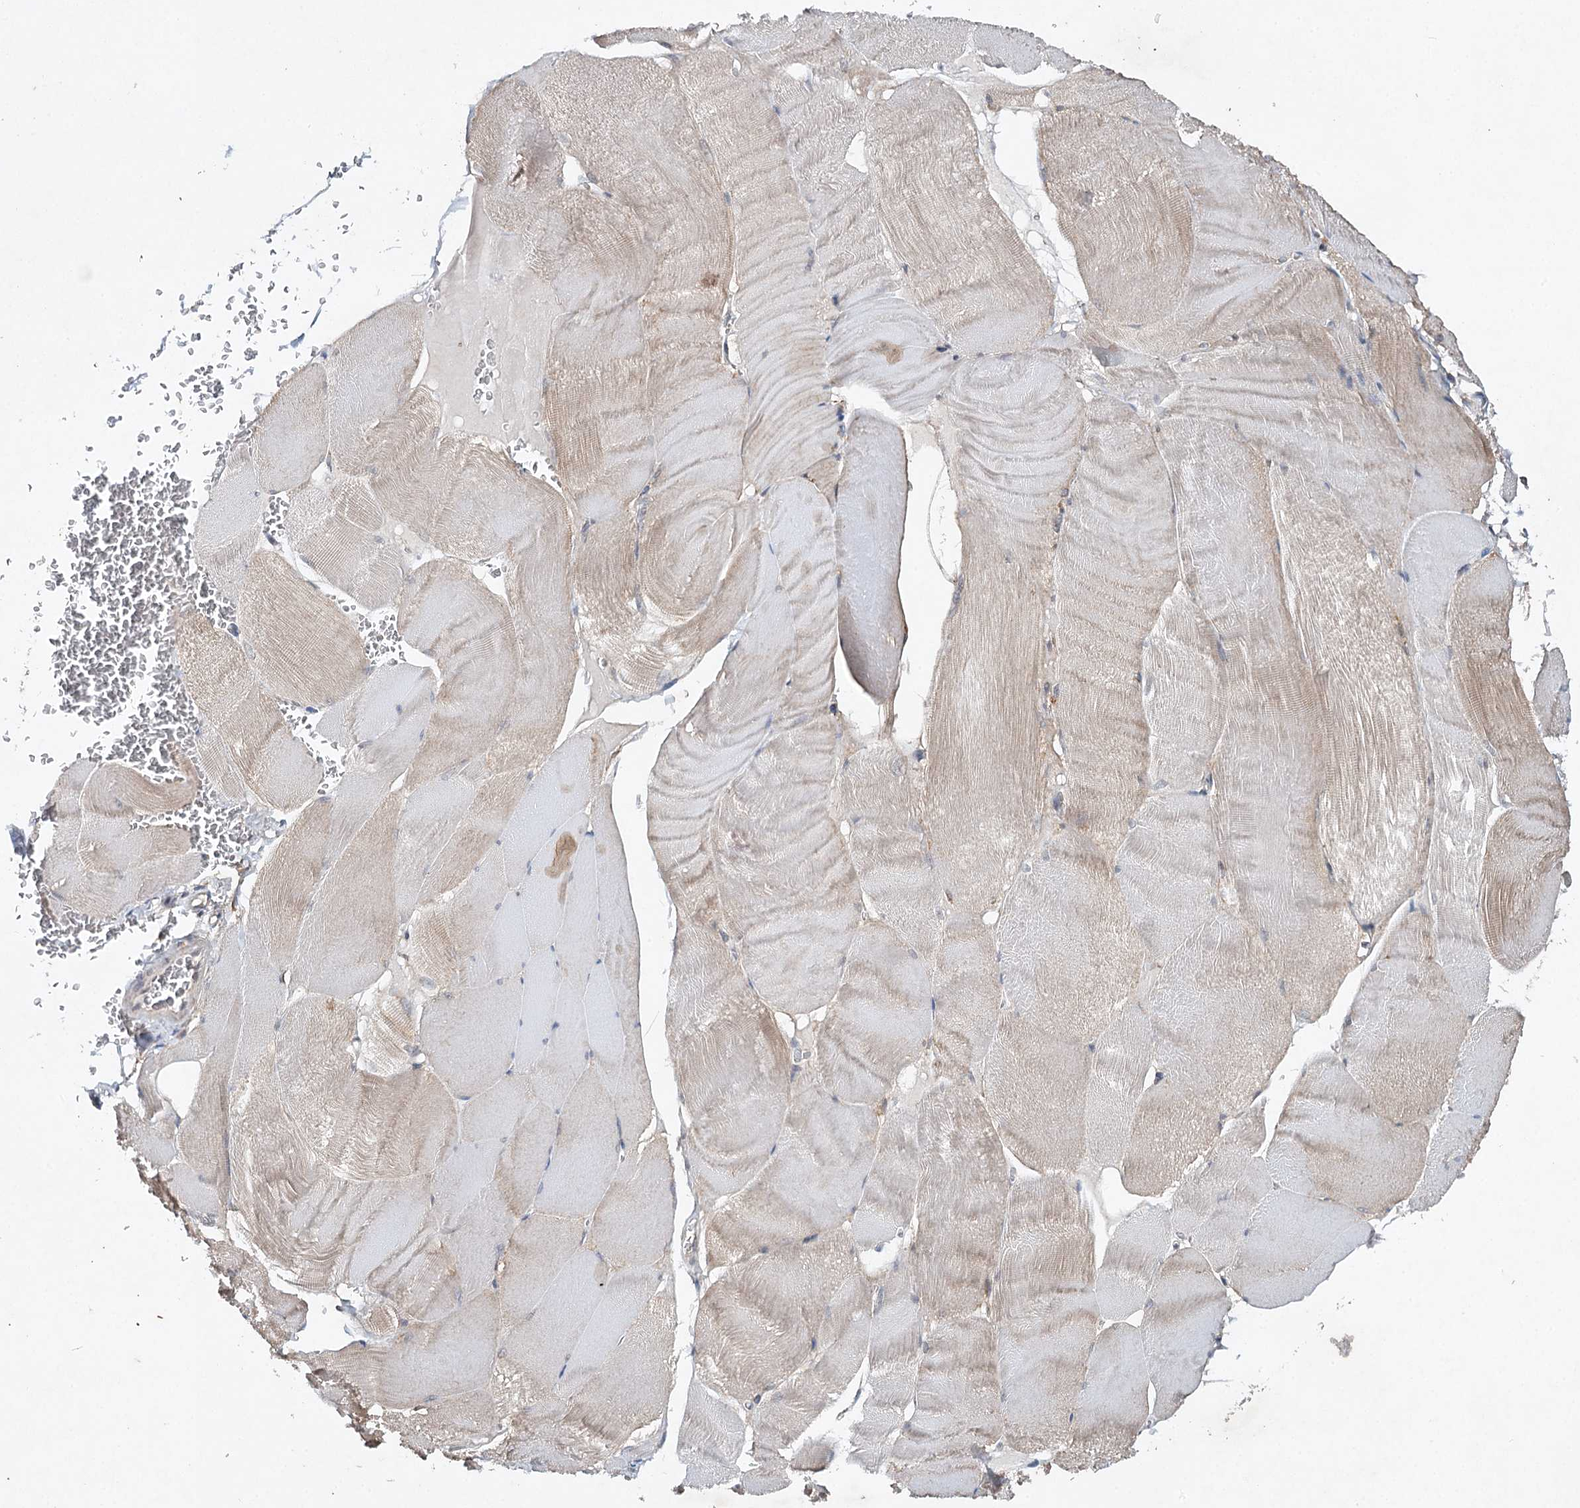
{"staining": {"intensity": "weak", "quantity": "25%-75%", "location": "cytoplasmic/membranous"}, "tissue": "skeletal muscle", "cell_type": "Myocytes", "image_type": "normal", "snomed": [{"axis": "morphology", "description": "Normal tissue, NOS"}, {"axis": "morphology", "description": "Basal cell carcinoma"}, {"axis": "topography", "description": "Skeletal muscle"}], "caption": "DAB immunohistochemical staining of benign human skeletal muscle demonstrates weak cytoplasmic/membranous protein expression in about 25%-75% of myocytes.", "gene": "PIK3CB", "patient": {"sex": "female", "age": 64}}